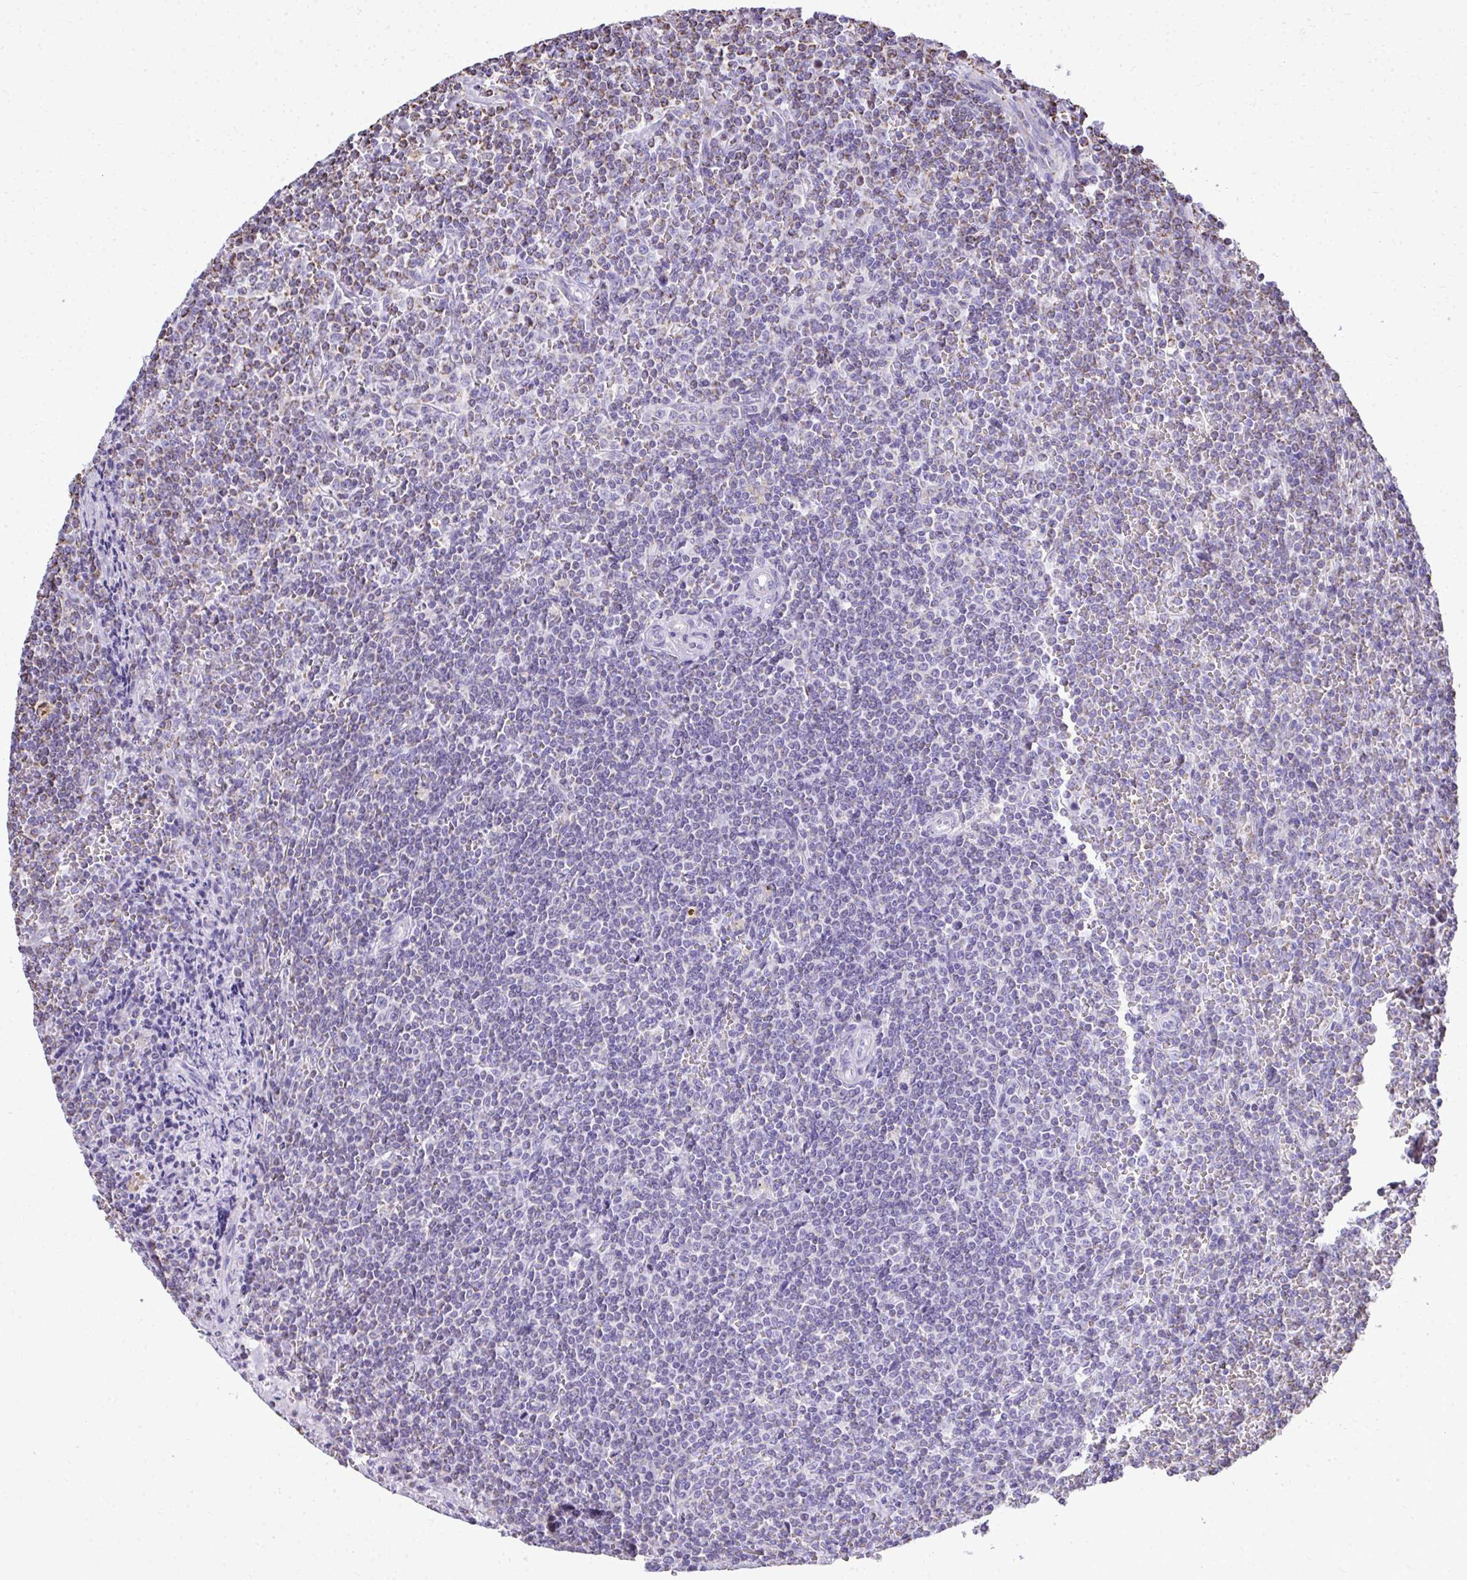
{"staining": {"intensity": "negative", "quantity": "none", "location": "none"}, "tissue": "lymphoma", "cell_type": "Tumor cells", "image_type": "cancer", "snomed": [{"axis": "morphology", "description": "Malignant lymphoma, non-Hodgkin's type, Low grade"}, {"axis": "topography", "description": "Spleen"}], "caption": "A high-resolution histopathology image shows IHC staining of malignant lymphoma, non-Hodgkin's type (low-grade), which displays no significant positivity in tumor cells. (DAB (3,3'-diaminobenzidine) IHC visualized using brightfield microscopy, high magnification).", "gene": "MPZL2", "patient": {"sex": "female", "age": 19}}